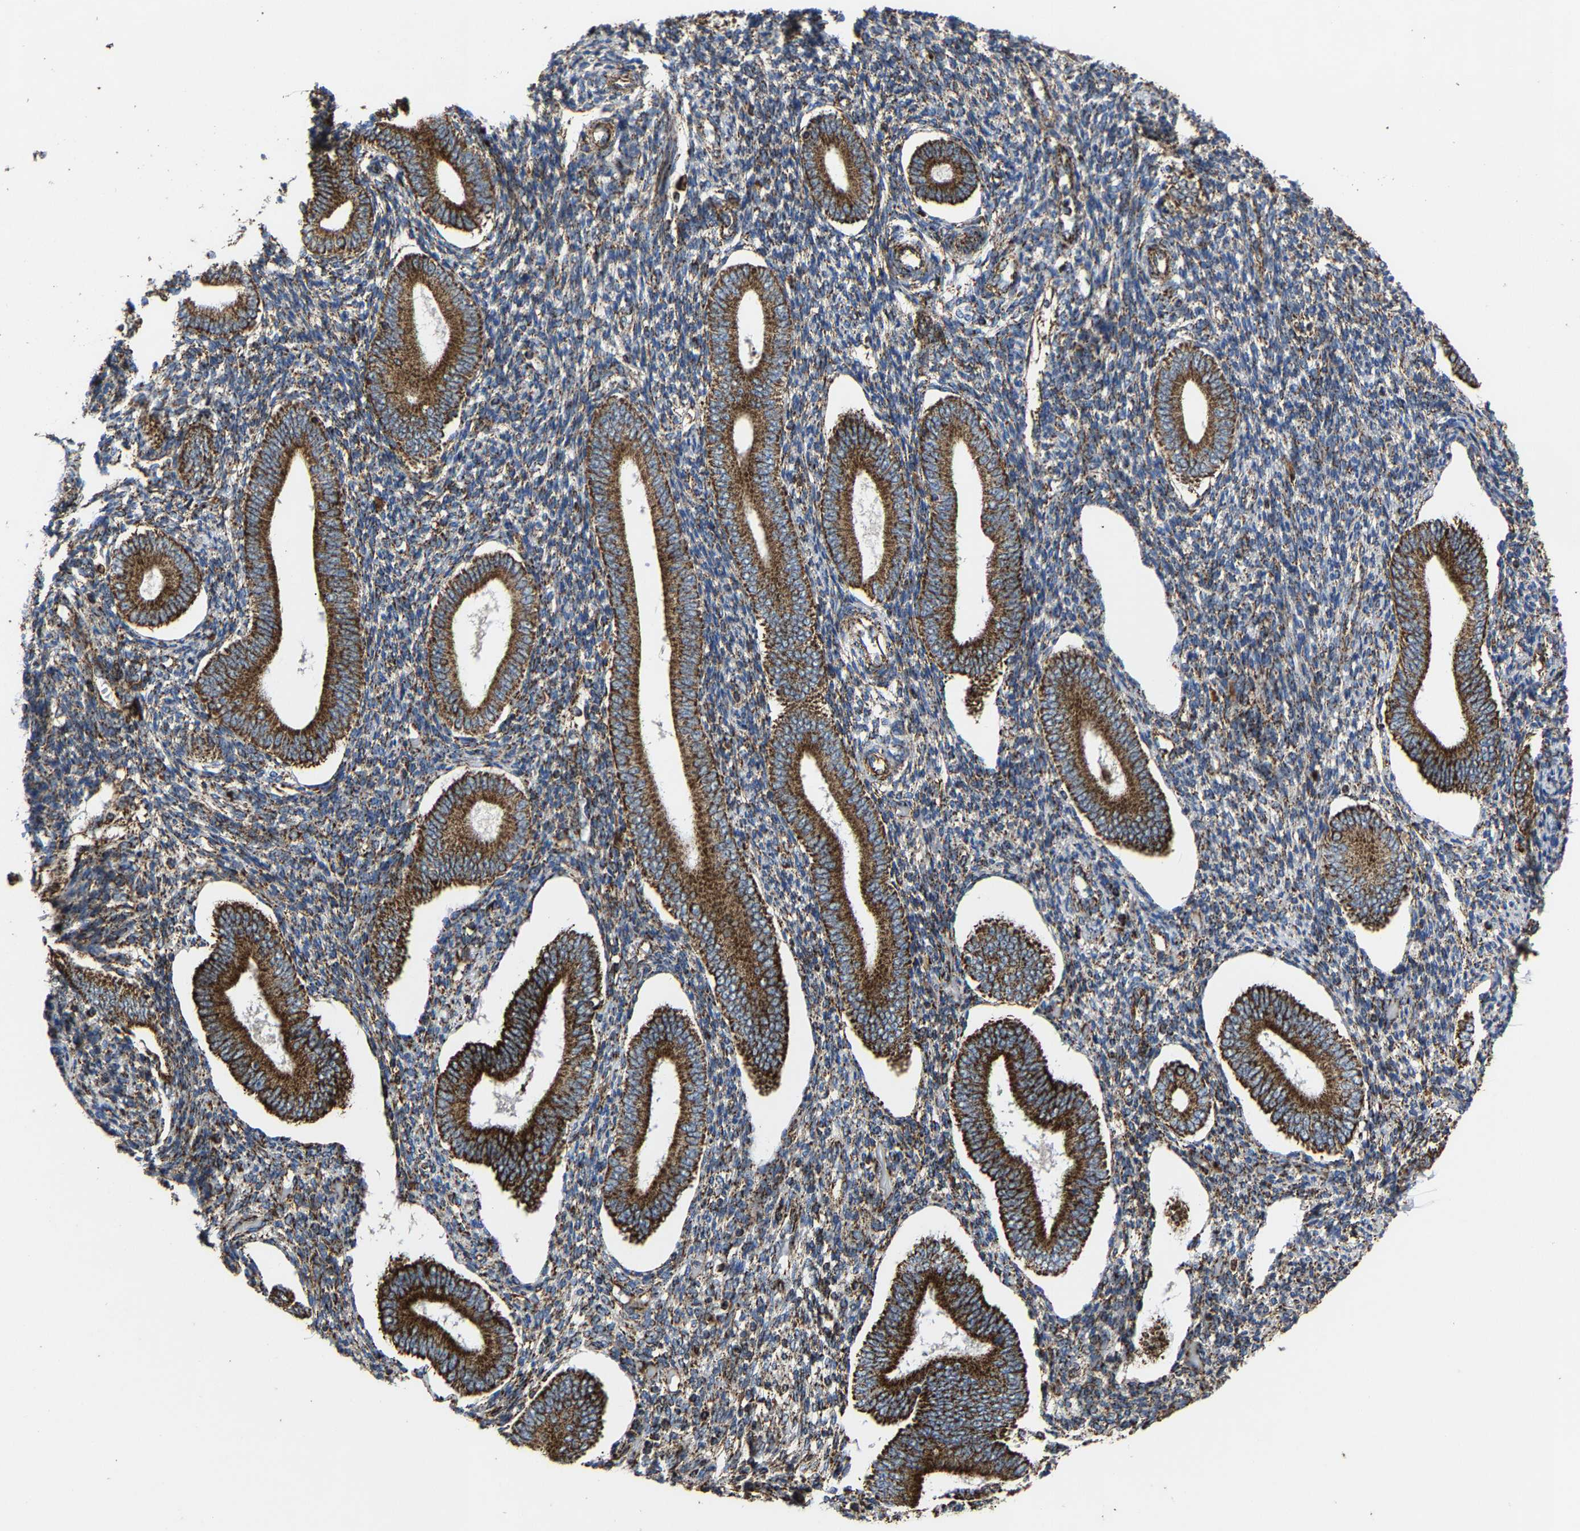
{"staining": {"intensity": "moderate", "quantity": ">75%", "location": "cytoplasmic/membranous"}, "tissue": "endometrium", "cell_type": "Cells in endometrial stroma", "image_type": "normal", "snomed": [{"axis": "morphology", "description": "Normal tissue, NOS"}, {"axis": "topography", "description": "Endometrium"}], "caption": "Immunohistochemistry (IHC) (DAB) staining of benign endometrium shows moderate cytoplasmic/membranous protein expression in about >75% of cells in endometrial stroma.", "gene": "NDUFV3", "patient": {"sex": "female", "age": 42}}